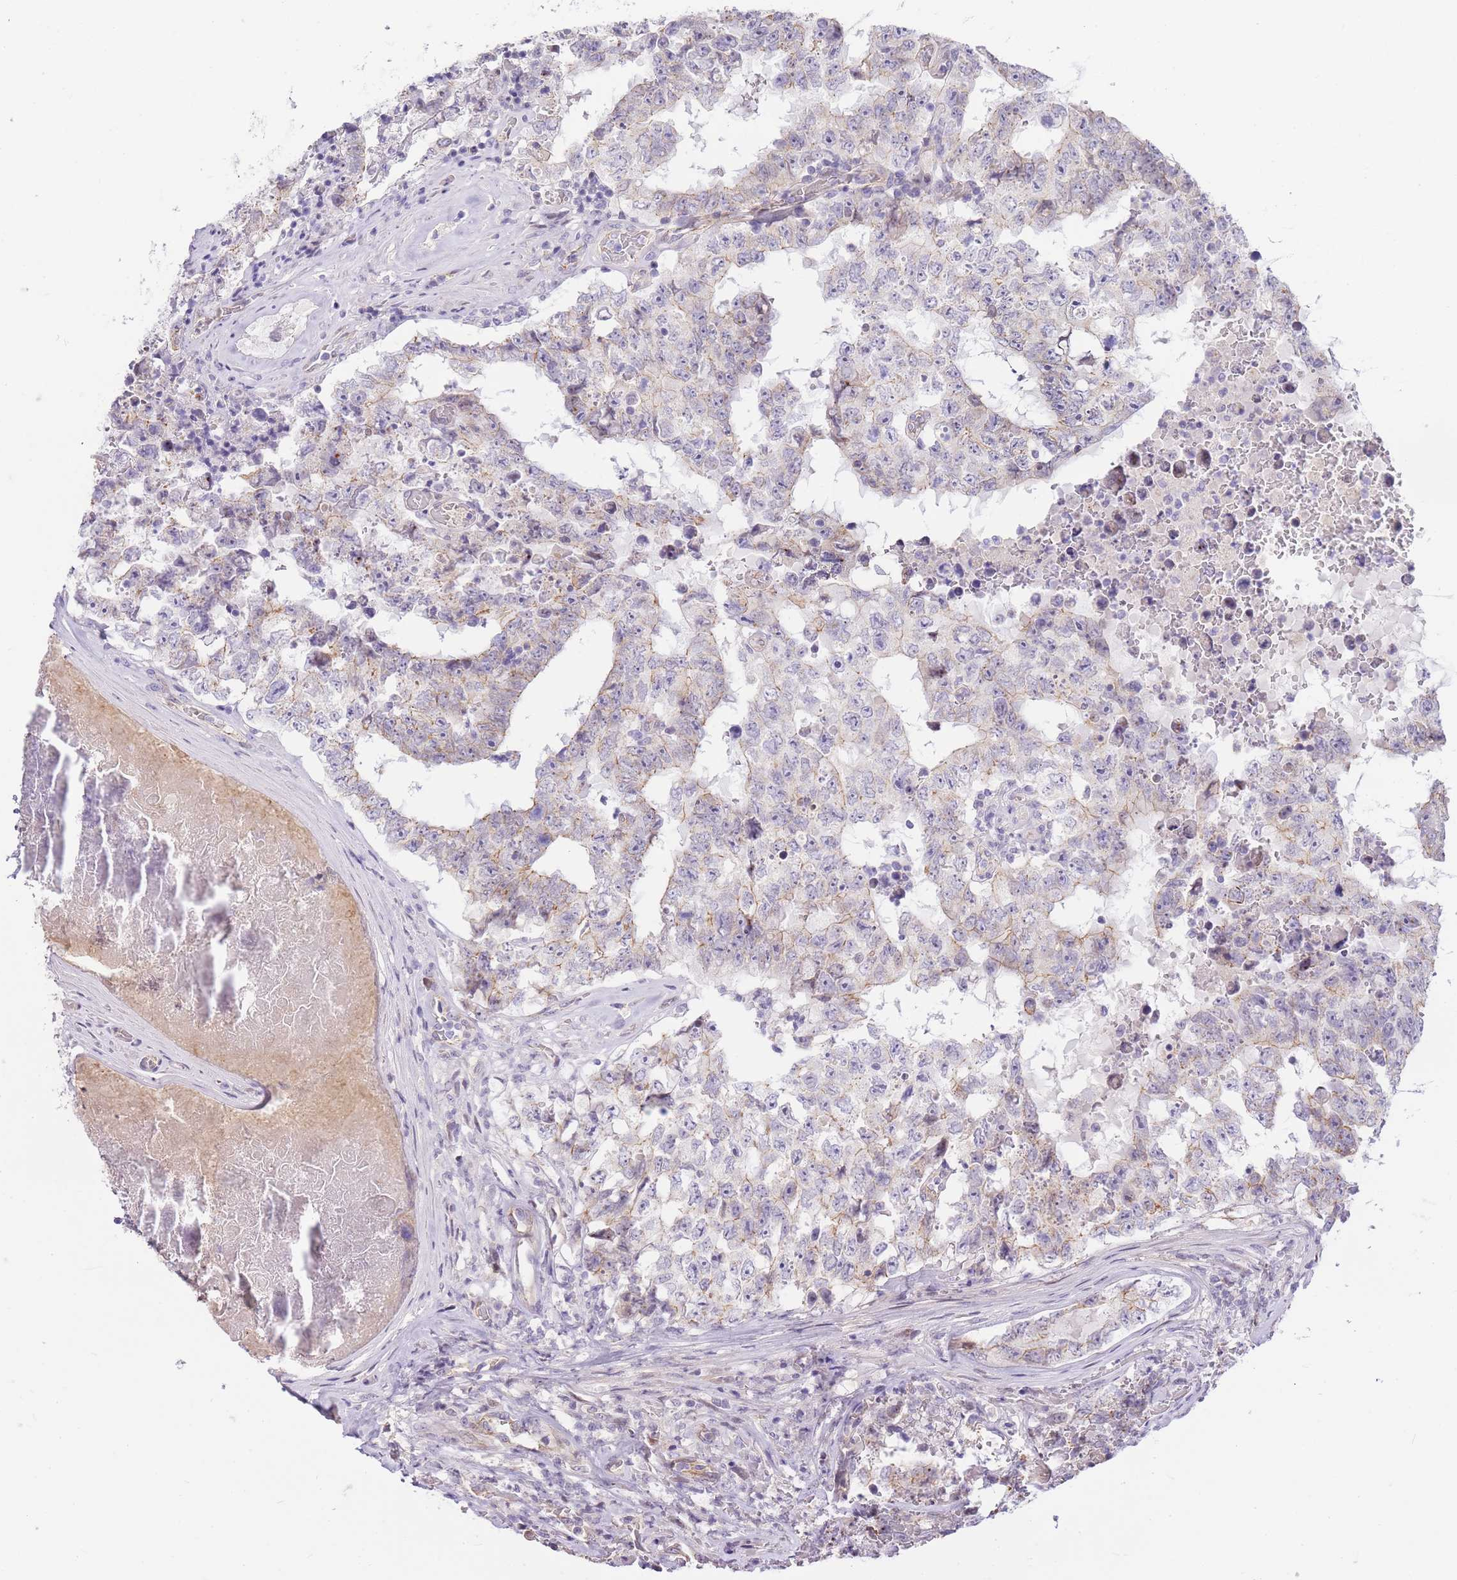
{"staining": {"intensity": "weak", "quantity": "25%-75%", "location": "cytoplasmic/membranous"}, "tissue": "testis cancer", "cell_type": "Tumor cells", "image_type": "cancer", "snomed": [{"axis": "morphology", "description": "Normal tissue, NOS"}, {"axis": "morphology", "description": "Carcinoma, Embryonal, NOS"}, {"axis": "topography", "description": "Testis"}, {"axis": "topography", "description": "Epididymis"}], "caption": "A brown stain labels weak cytoplasmic/membranous expression of a protein in human embryonal carcinoma (testis) tumor cells. (Stains: DAB in brown, nuclei in blue, Microscopy: brightfield microscopy at high magnification).", "gene": "CLBA1", "patient": {"sex": "male", "age": 25}}